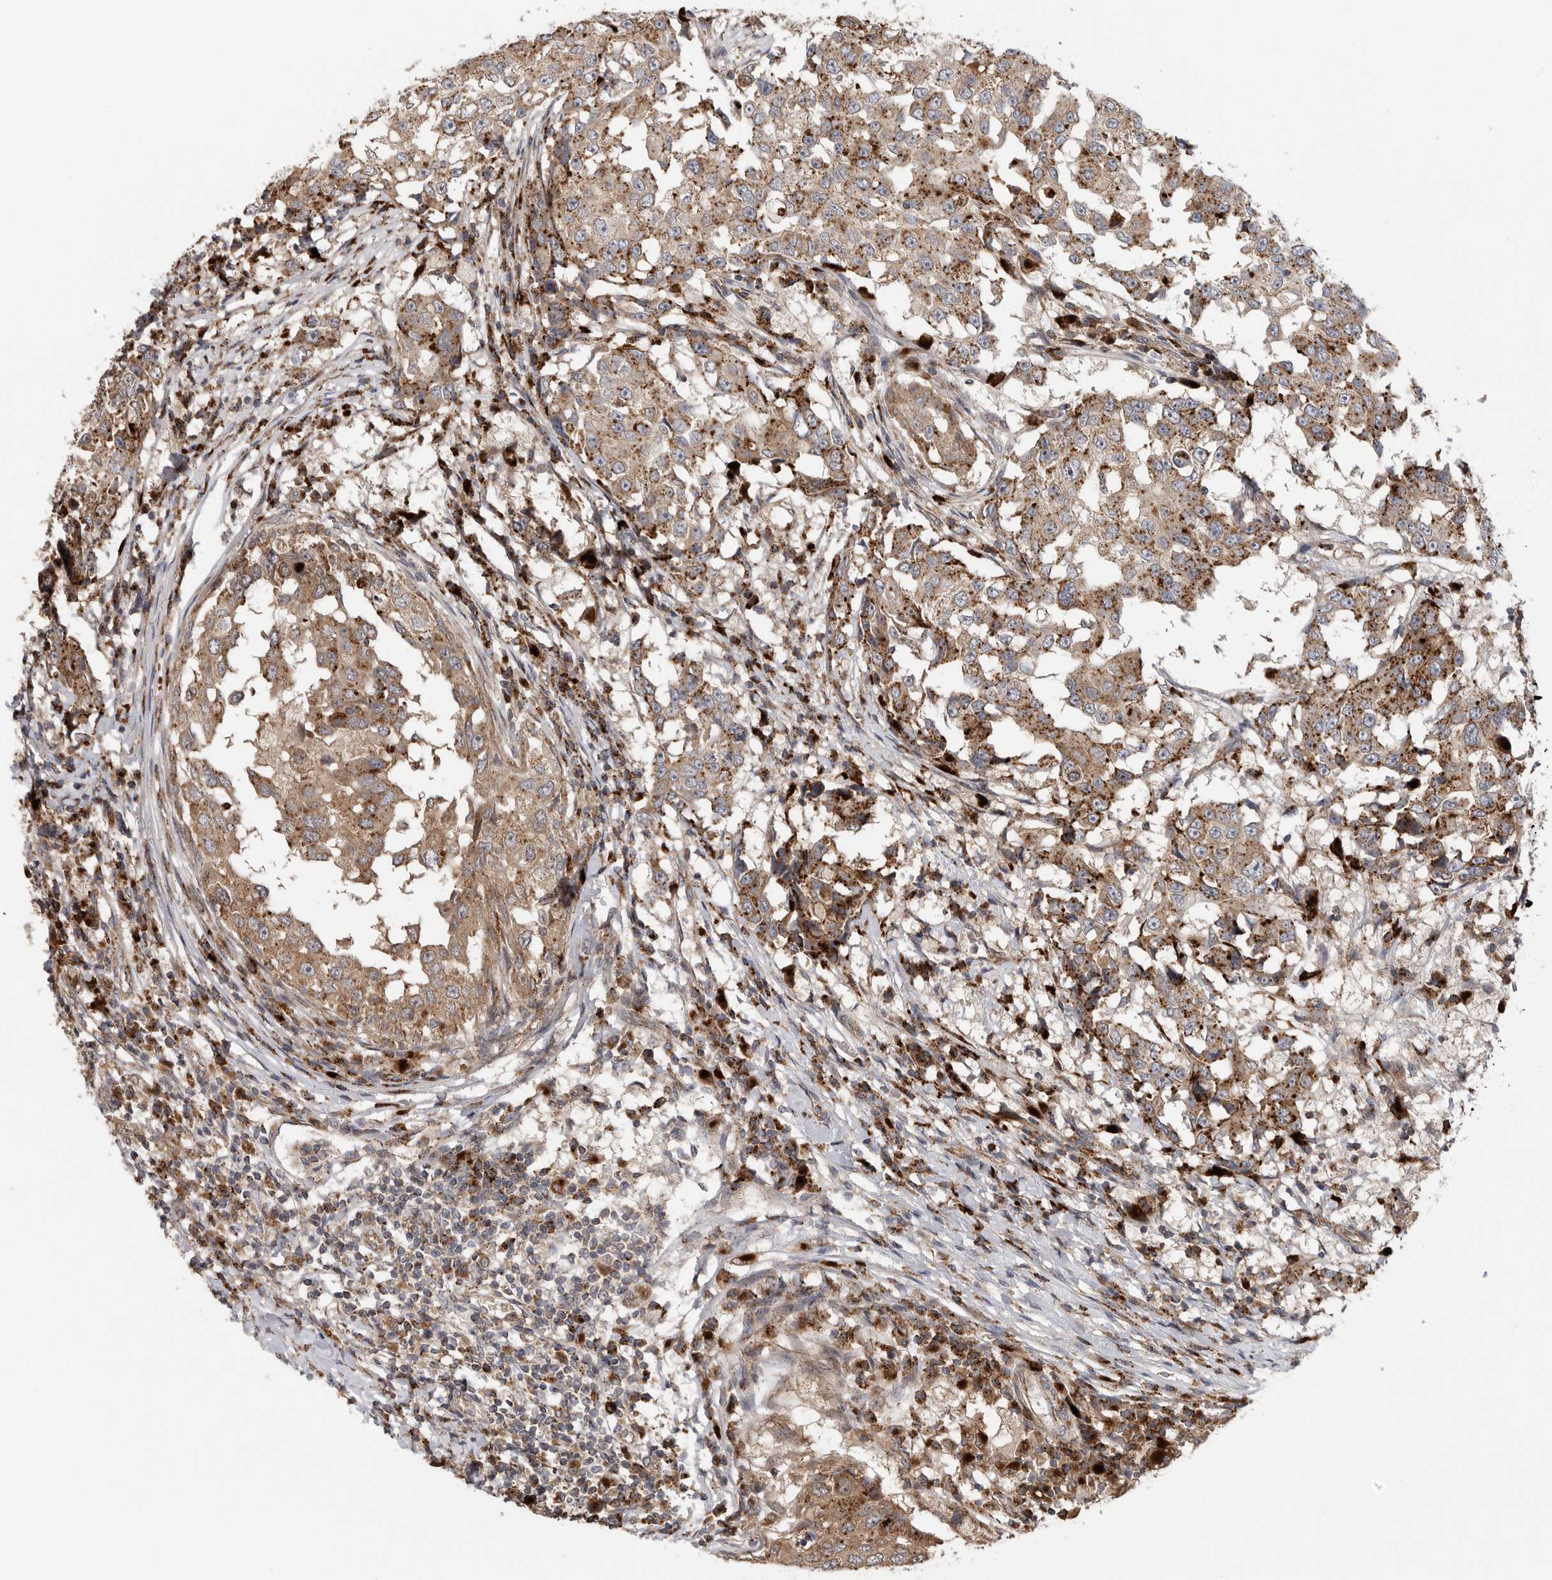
{"staining": {"intensity": "moderate", "quantity": ">75%", "location": "cytoplasmic/membranous"}, "tissue": "breast cancer", "cell_type": "Tumor cells", "image_type": "cancer", "snomed": [{"axis": "morphology", "description": "Duct carcinoma"}, {"axis": "topography", "description": "Breast"}], "caption": "Protein expression analysis of human breast intraductal carcinoma reveals moderate cytoplasmic/membranous positivity in about >75% of tumor cells.", "gene": "GALNS", "patient": {"sex": "female", "age": 27}}